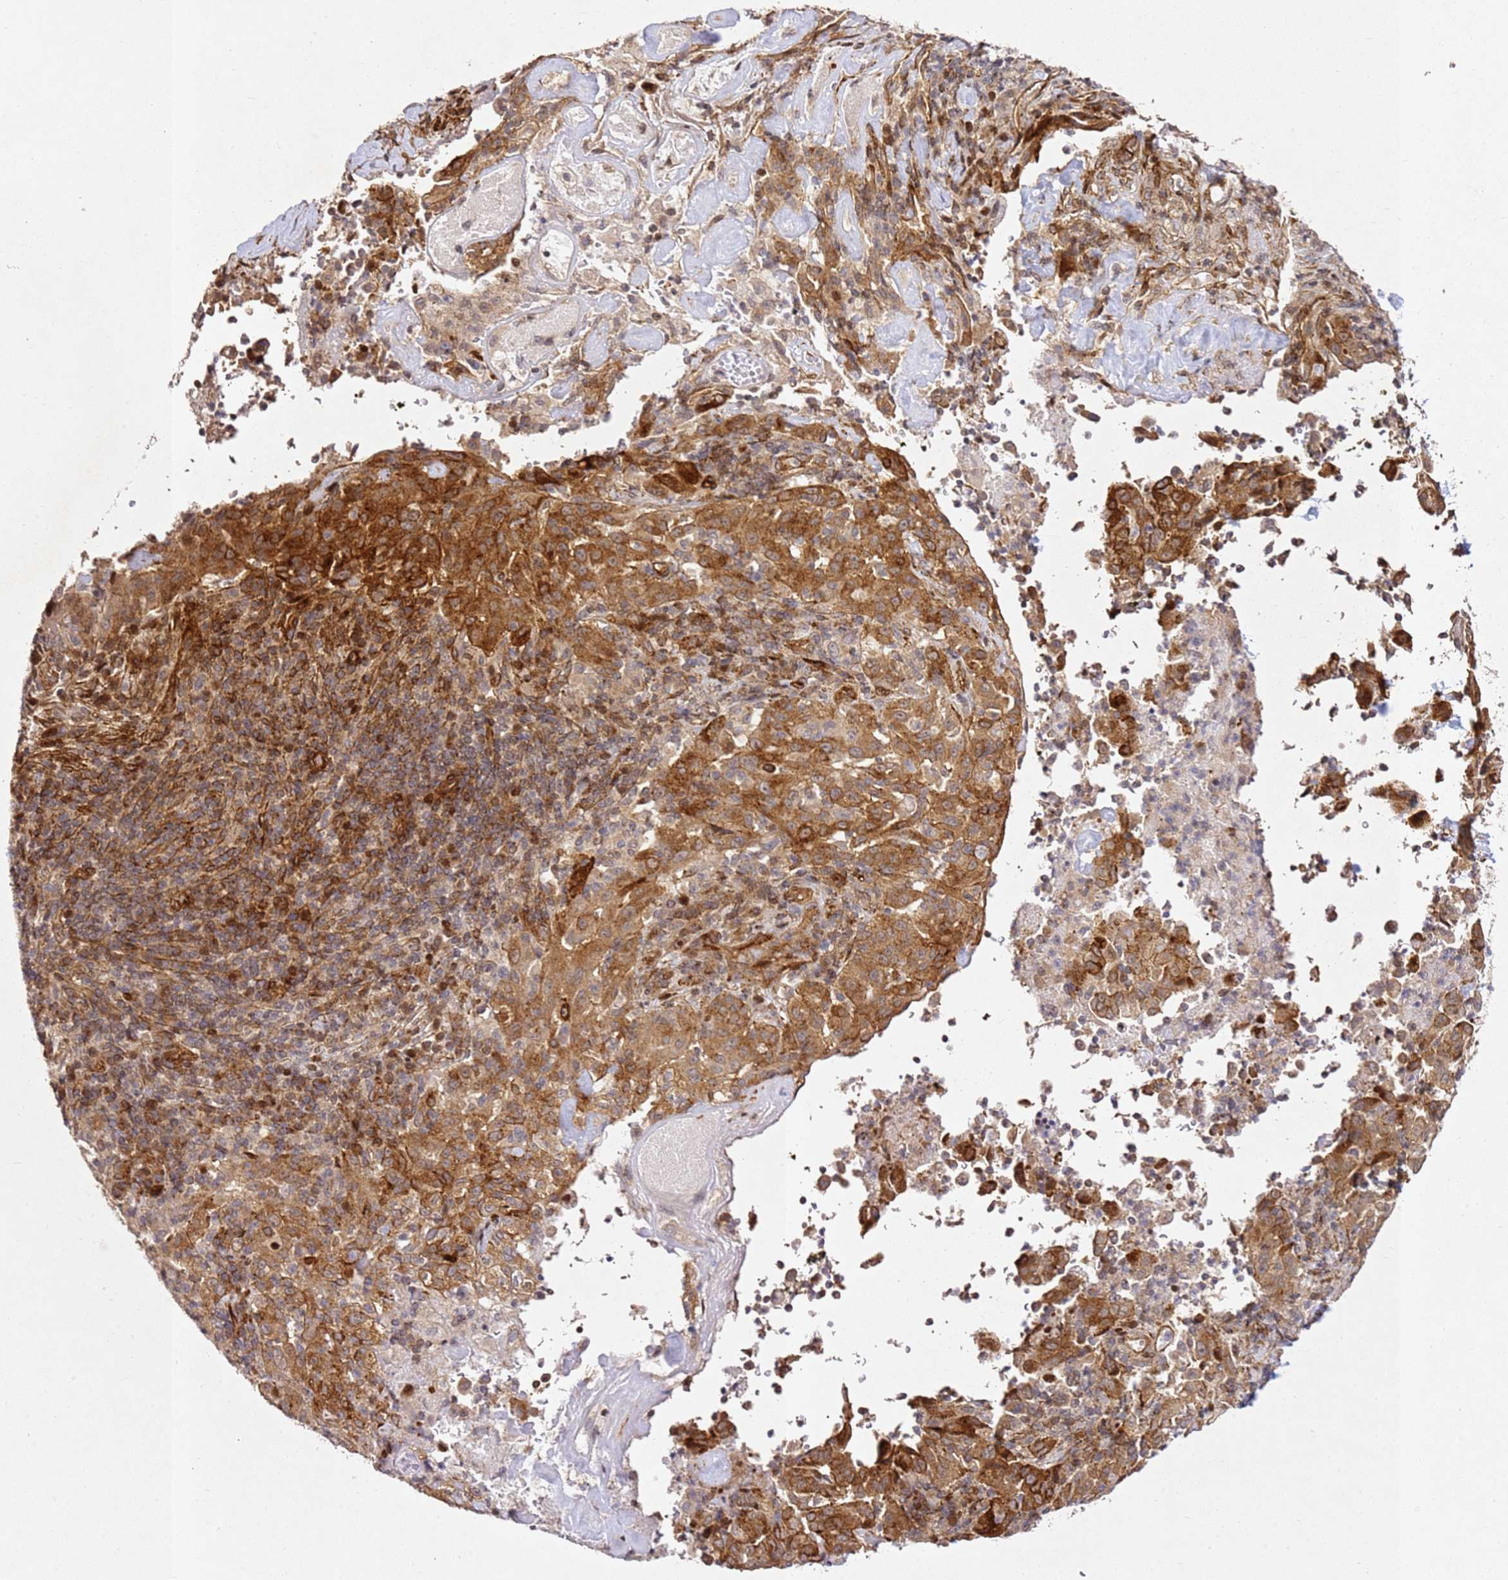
{"staining": {"intensity": "moderate", "quantity": ">75%", "location": "cytoplasmic/membranous"}, "tissue": "pancreatic cancer", "cell_type": "Tumor cells", "image_type": "cancer", "snomed": [{"axis": "morphology", "description": "Adenocarcinoma, NOS"}, {"axis": "topography", "description": "Pancreas"}], "caption": "Brown immunohistochemical staining in human pancreatic cancer (adenocarcinoma) reveals moderate cytoplasmic/membranous expression in about >75% of tumor cells.", "gene": "ZNF296", "patient": {"sex": "male", "age": 63}}